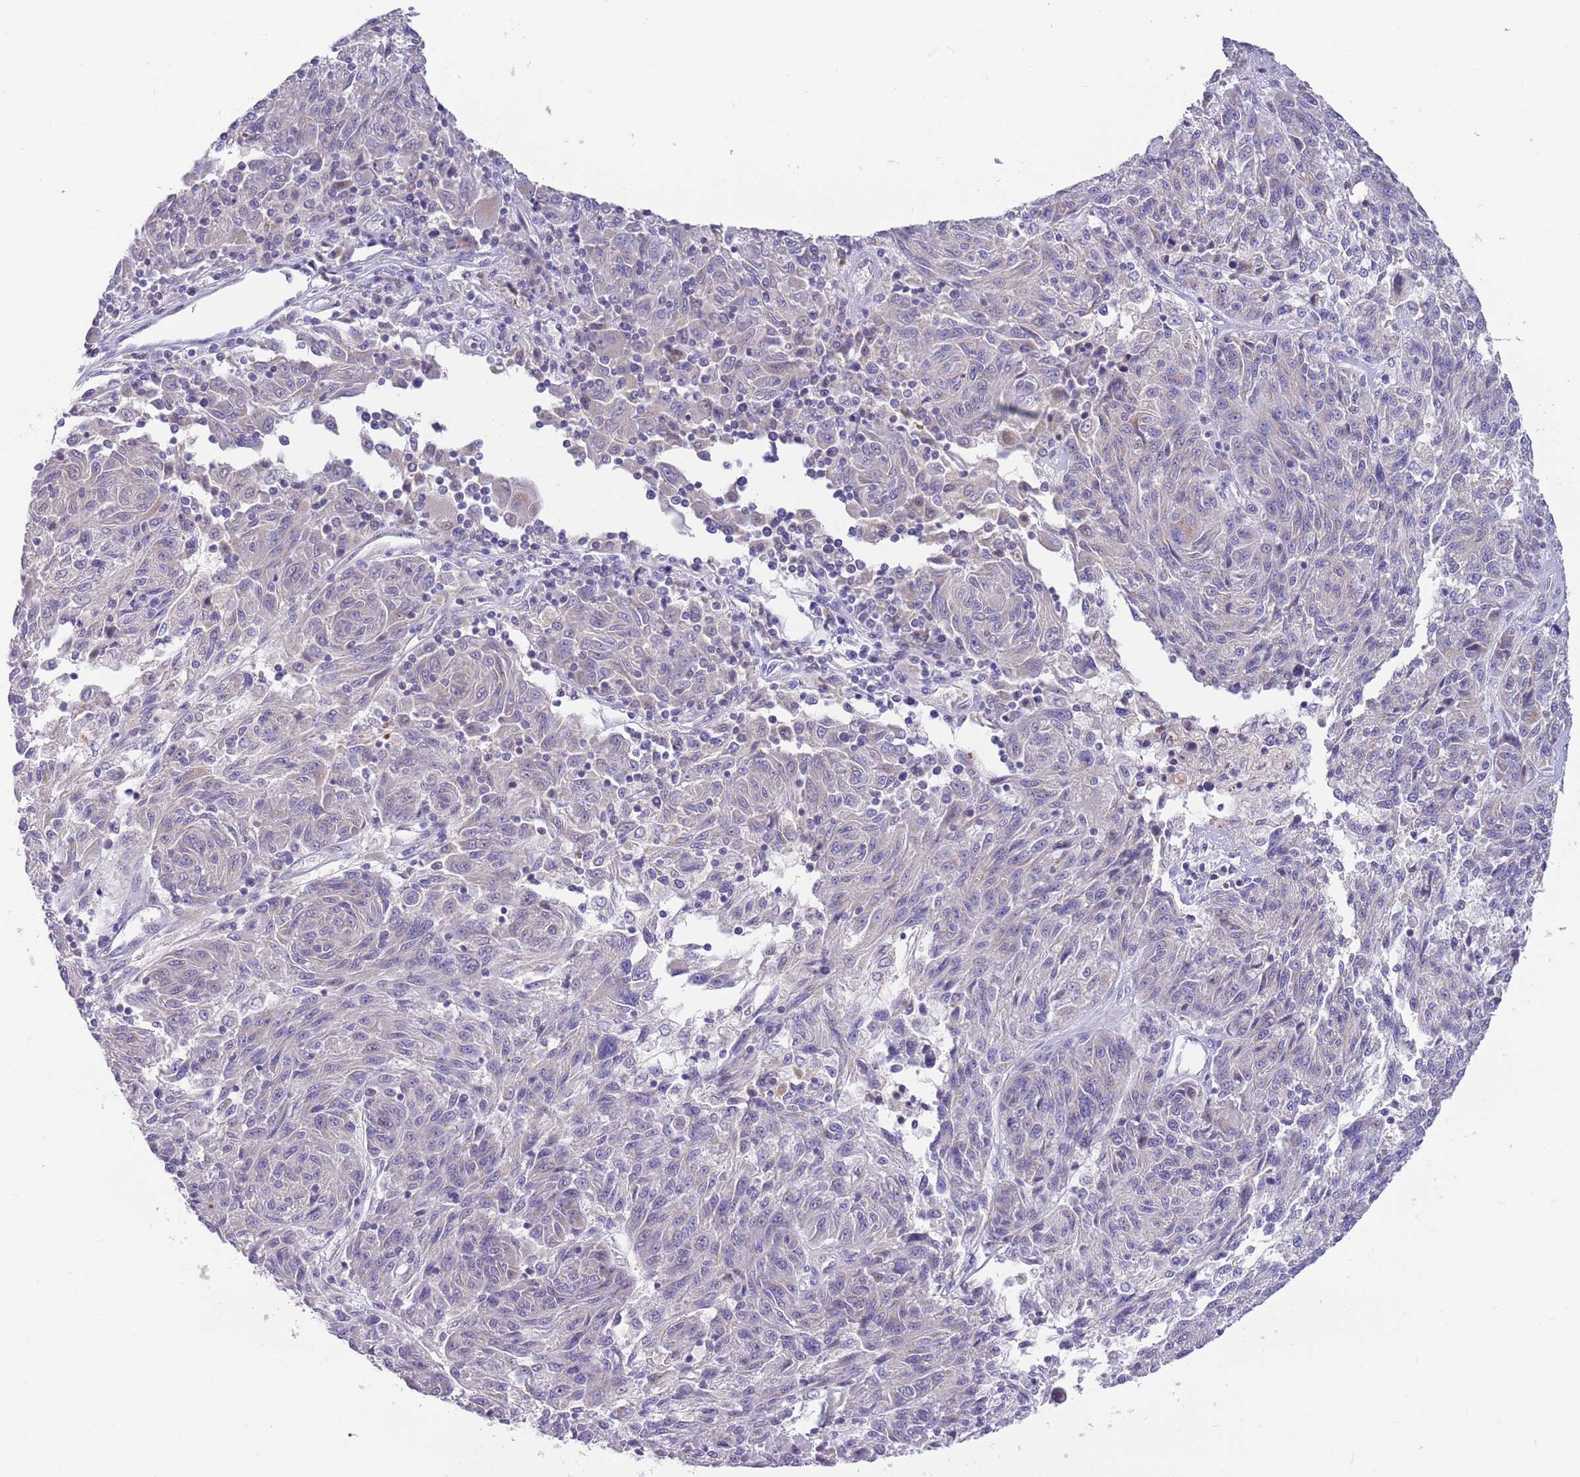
{"staining": {"intensity": "negative", "quantity": "none", "location": "none"}, "tissue": "melanoma", "cell_type": "Tumor cells", "image_type": "cancer", "snomed": [{"axis": "morphology", "description": "Malignant melanoma, NOS"}, {"axis": "topography", "description": "Skin"}], "caption": "A histopathology image of human malignant melanoma is negative for staining in tumor cells. (DAB (3,3'-diaminobenzidine) immunohistochemistry visualized using brightfield microscopy, high magnification).", "gene": "DDHD1", "patient": {"sex": "male", "age": 53}}